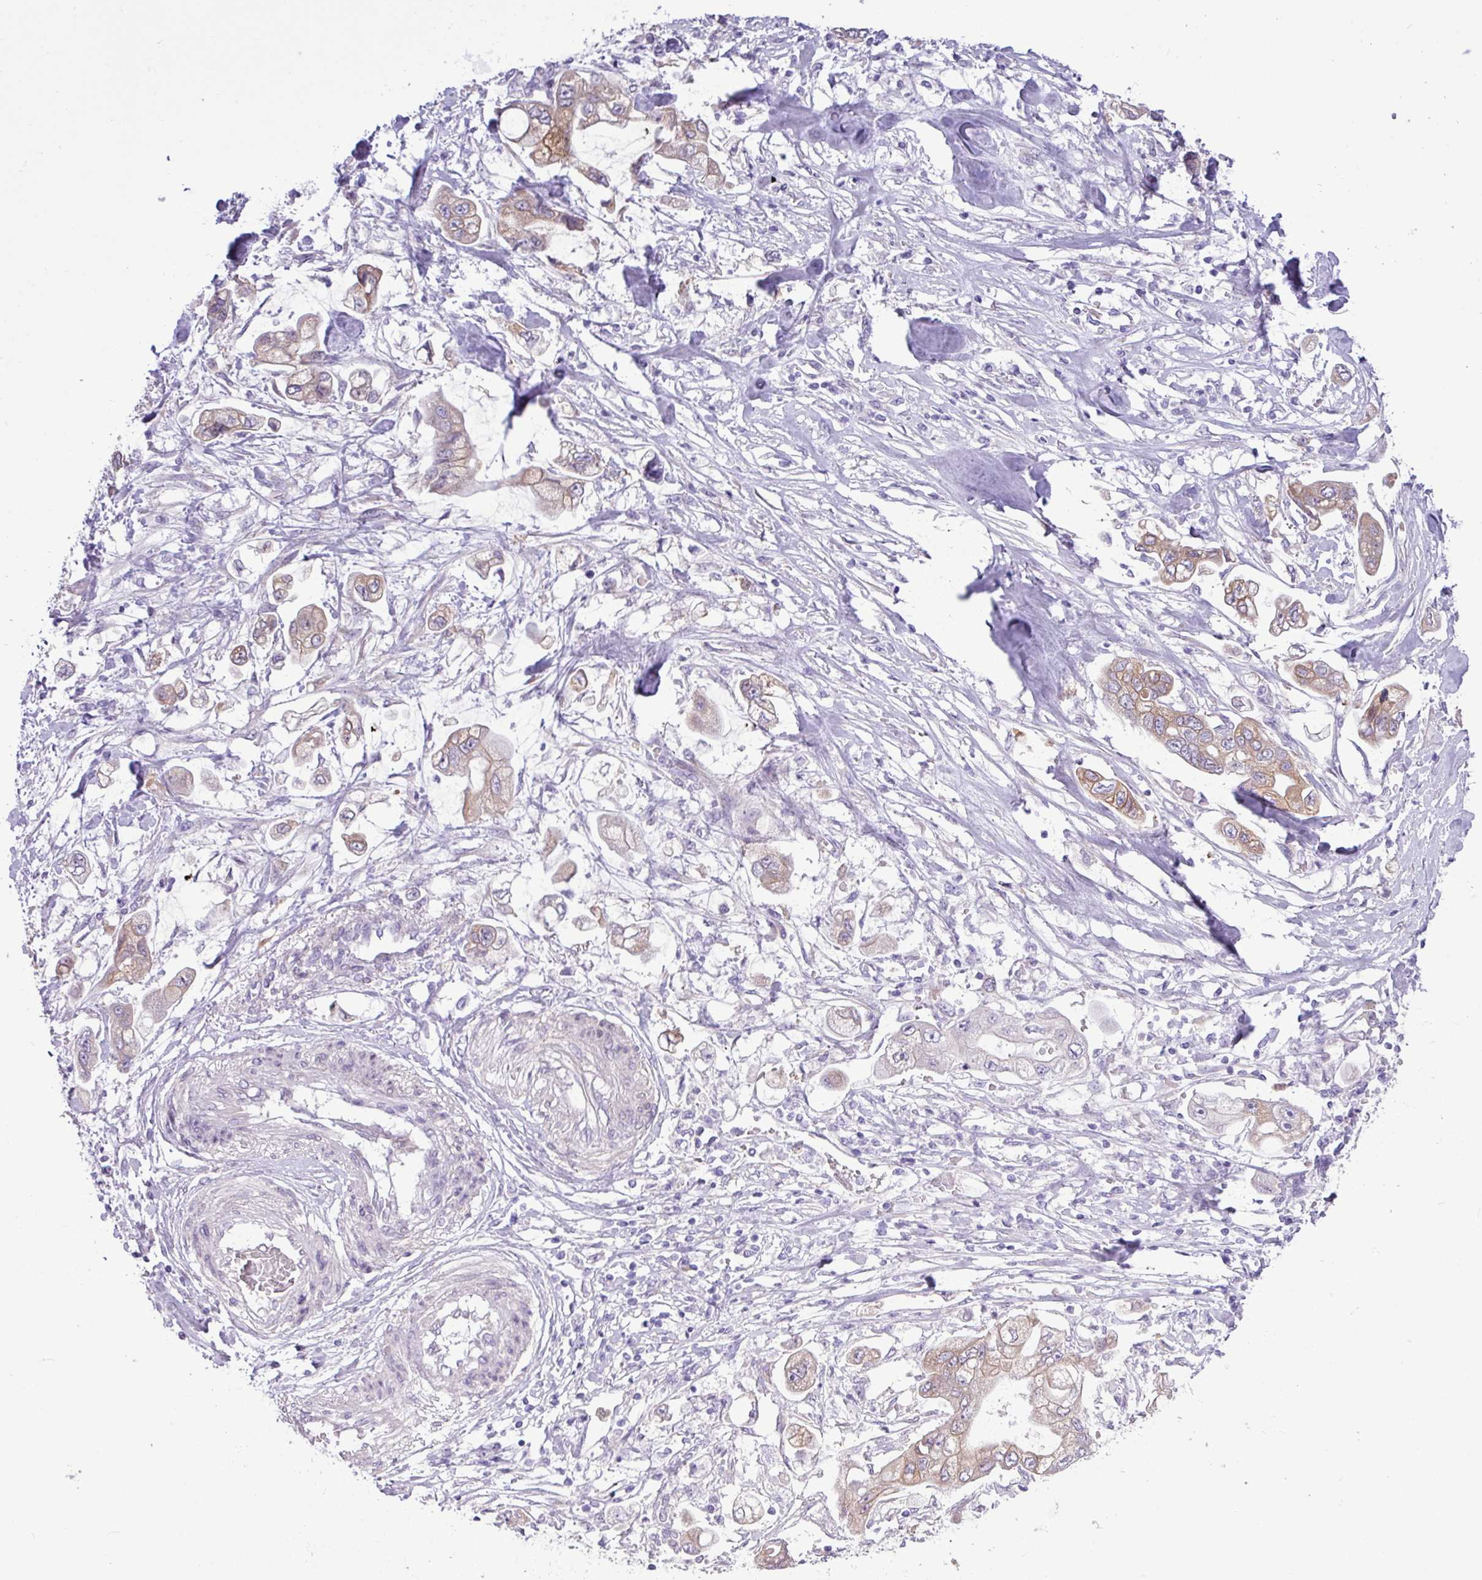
{"staining": {"intensity": "weak", "quantity": "25%-75%", "location": "cytoplasmic/membranous"}, "tissue": "stomach cancer", "cell_type": "Tumor cells", "image_type": "cancer", "snomed": [{"axis": "morphology", "description": "Adenocarcinoma, NOS"}, {"axis": "topography", "description": "Stomach"}], "caption": "Immunohistochemical staining of stomach cancer (adenocarcinoma) shows low levels of weak cytoplasmic/membranous positivity in about 25%-75% of tumor cells.", "gene": "SLC38A1", "patient": {"sex": "male", "age": 62}}